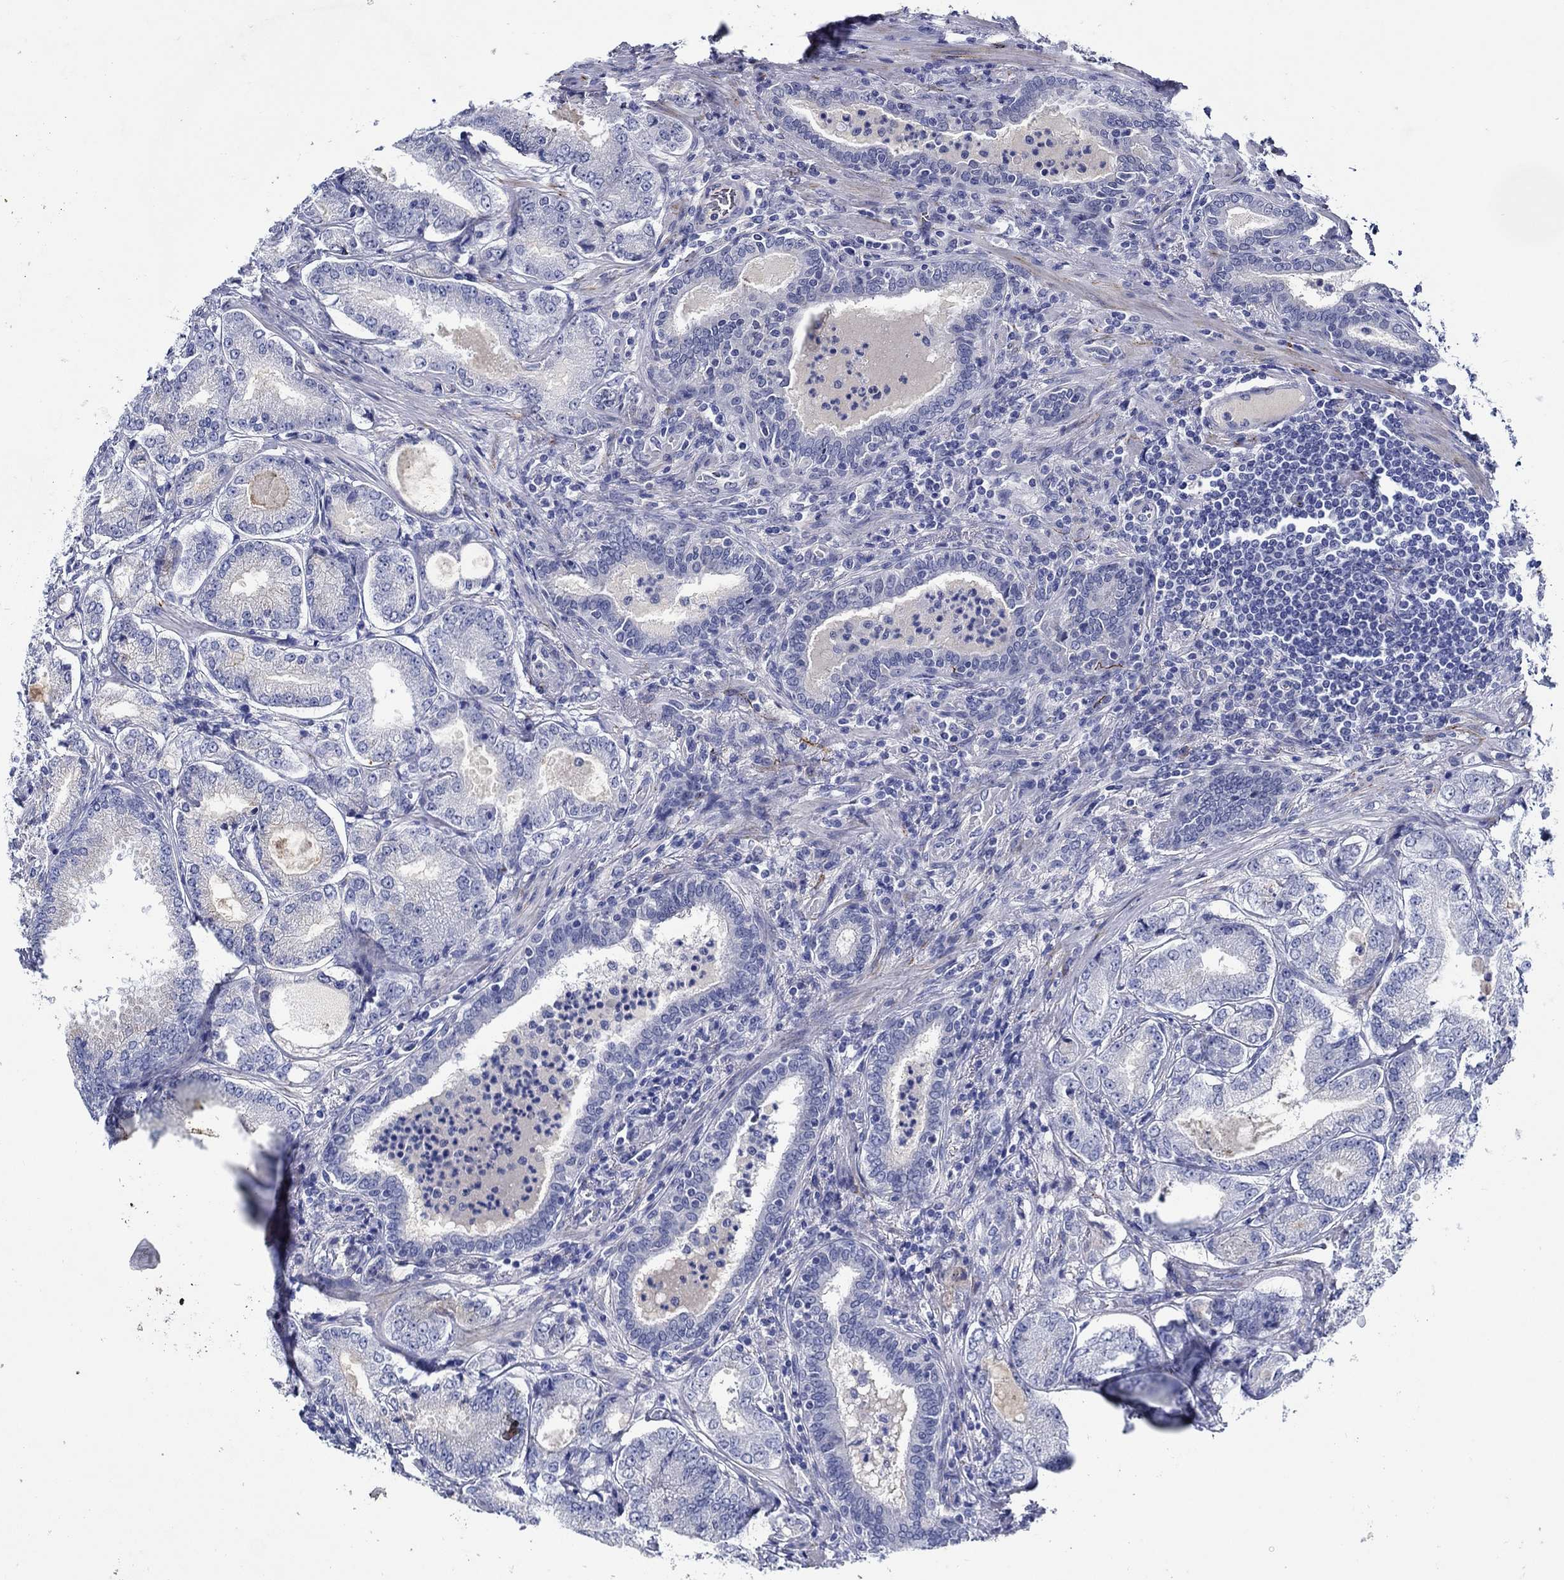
{"staining": {"intensity": "negative", "quantity": "none", "location": "none"}, "tissue": "prostate cancer", "cell_type": "Tumor cells", "image_type": "cancer", "snomed": [{"axis": "morphology", "description": "Adenocarcinoma, NOS"}, {"axis": "topography", "description": "Prostate"}], "caption": "High power microscopy image of an immunohistochemistry (IHC) histopathology image of prostate cancer (adenocarcinoma), revealing no significant expression in tumor cells.", "gene": "MC2R", "patient": {"sex": "male", "age": 65}}